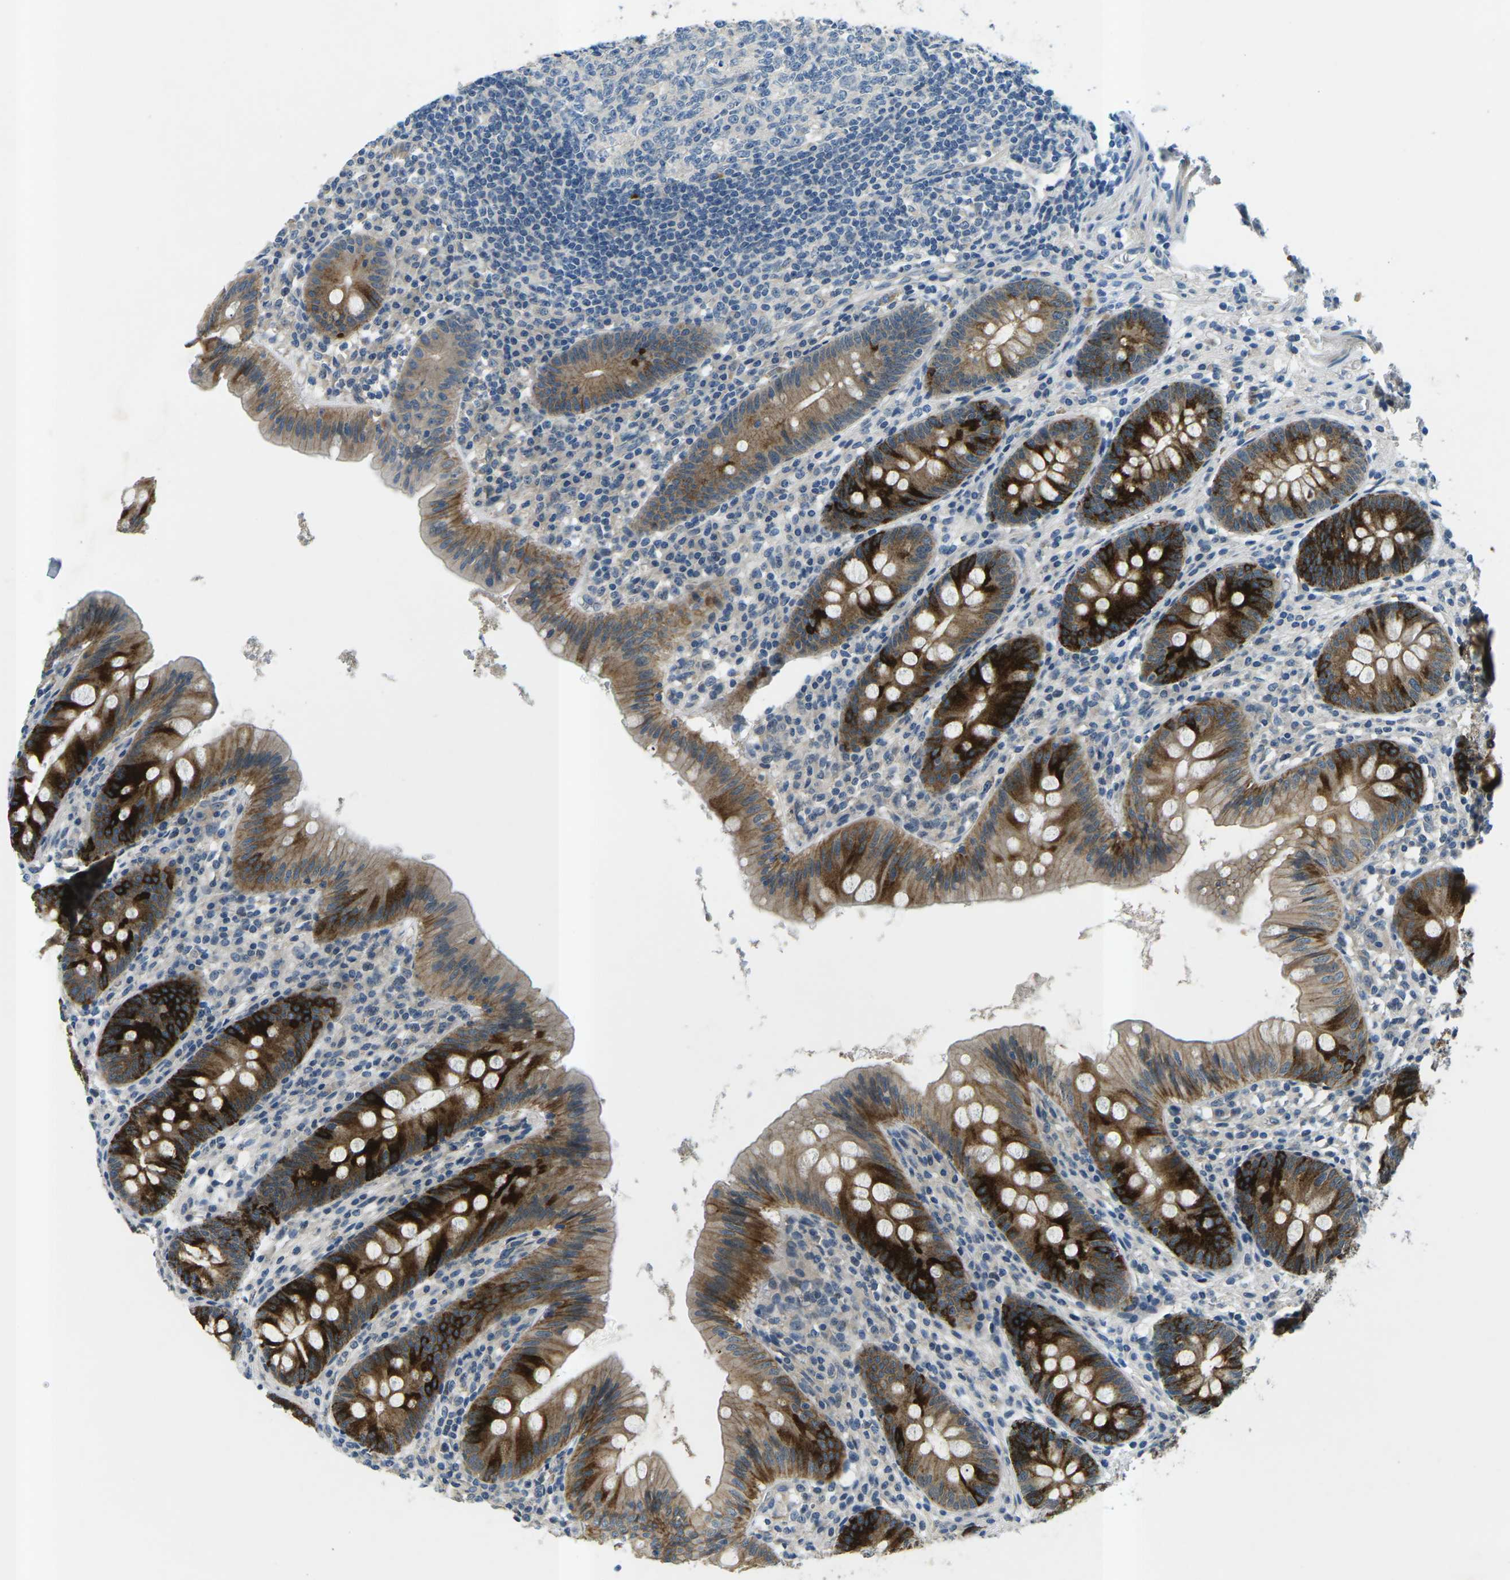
{"staining": {"intensity": "strong", "quantity": ">75%", "location": "cytoplasmic/membranous"}, "tissue": "appendix", "cell_type": "Glandular cells", "image_type": "normal", "snomed": [{"axis": "morphology", "description": "Normal tissue, NOS"}, {"axis": "topography", "description": "Appendix"}], "caption": "Protein expression analysis of benign human appendix reveals strong cytoplasmic/membranous expression in about >75% of glandular cells. (DAB = brown stain, brightfield microscopy at high magnification).", "gene": "CTNND1", "patient": {"sex": "male", "age": 56}}